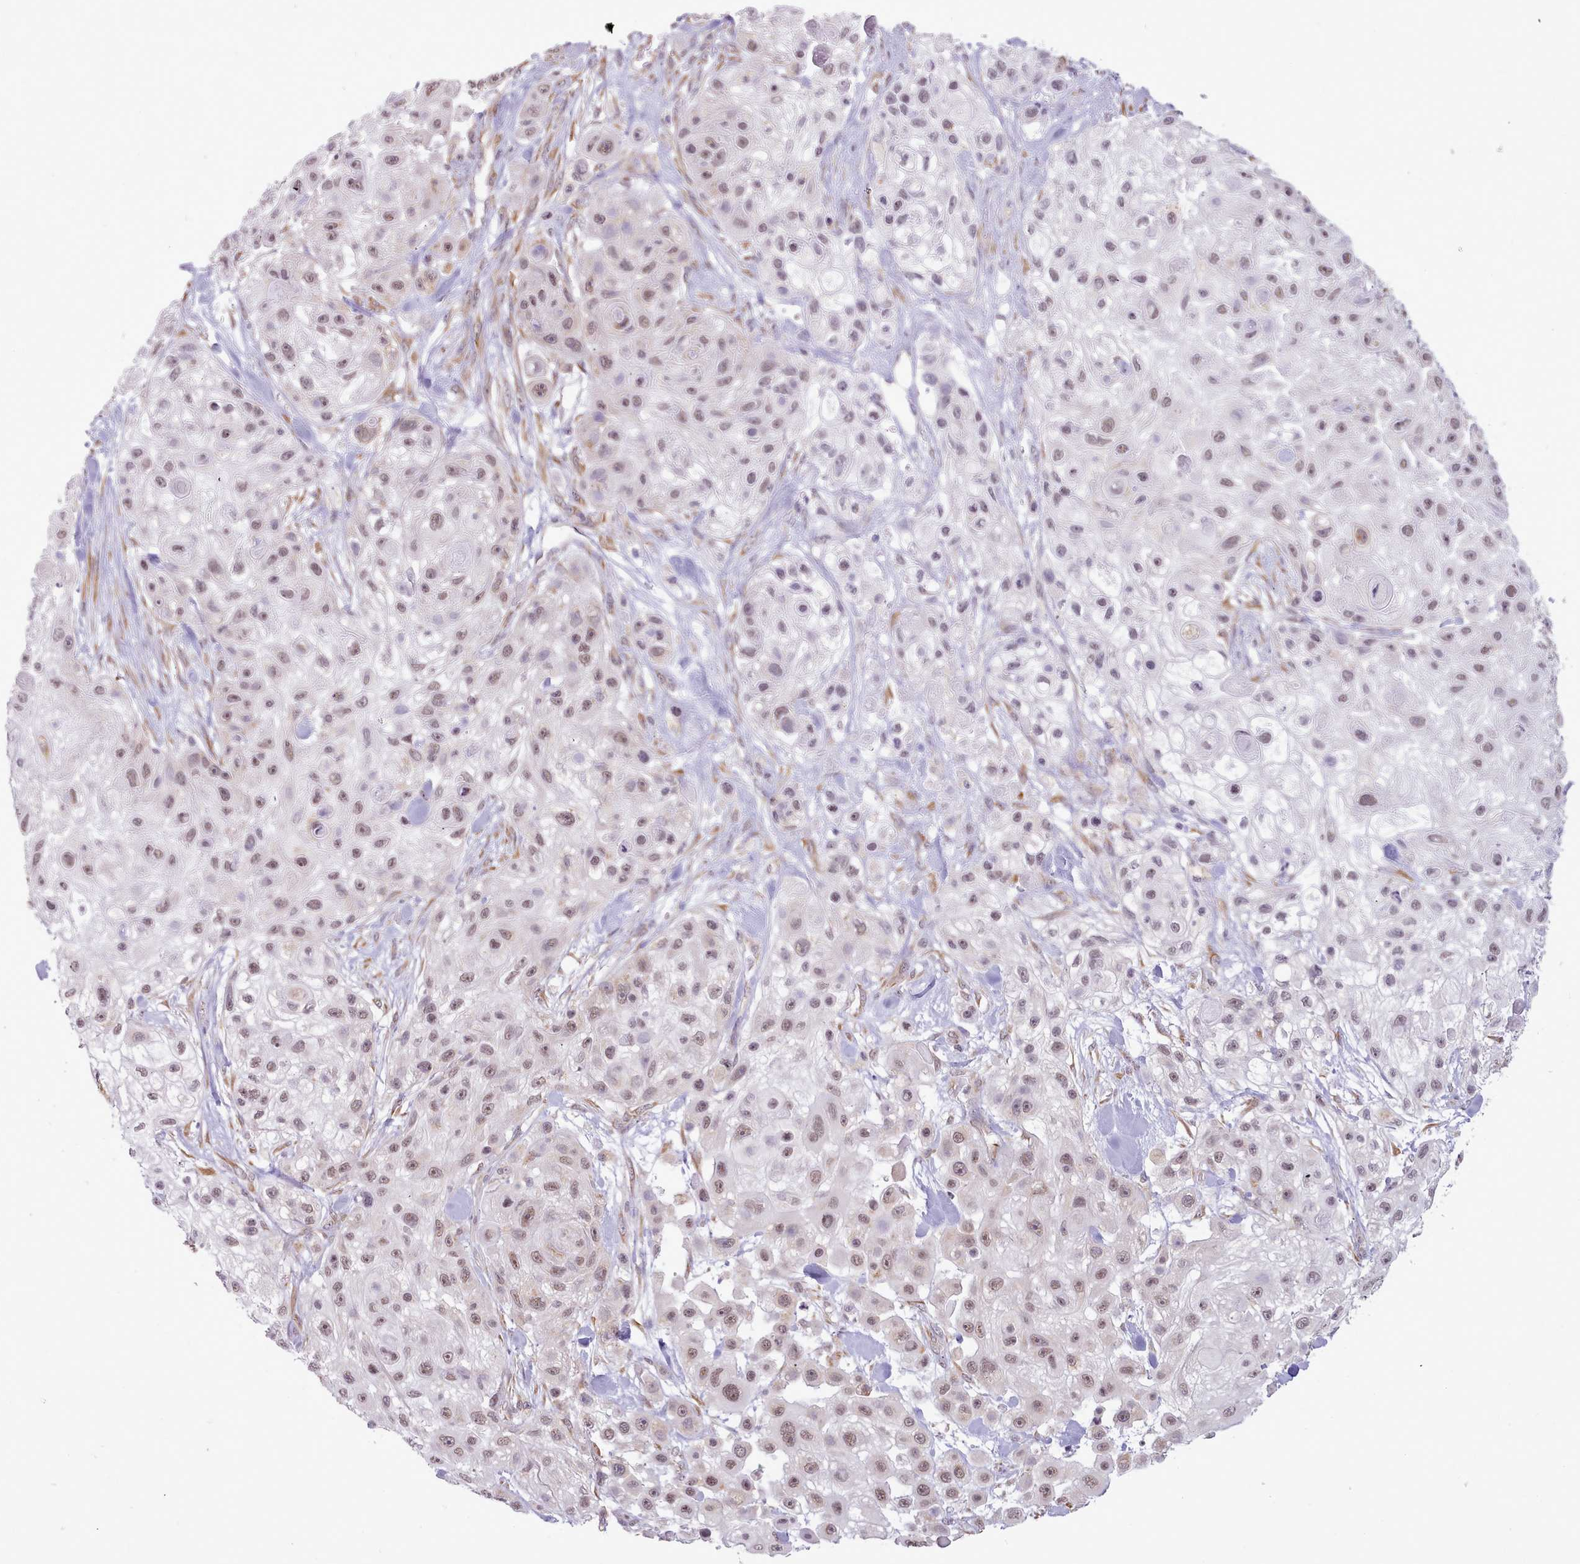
{"staining": {"intensity": "moderate", "quantity": ">75%", "location": "nuclear"}, "tissue": "skin cancer", "cell_type": "Tumor cells", "image_type": "cancer", "snomed": [{"axis": "morphology", "description": "Squamous cell carcinoma, NOS"}, {"axis": "topography", "description": "Skin"}], "caption": "Squamous cell carcinoma (skin) stained with a protein marker reveals moderate staining in tumor cells.", "gene": "SEC61B", "patient": {"sex": "male", "age": 67}}